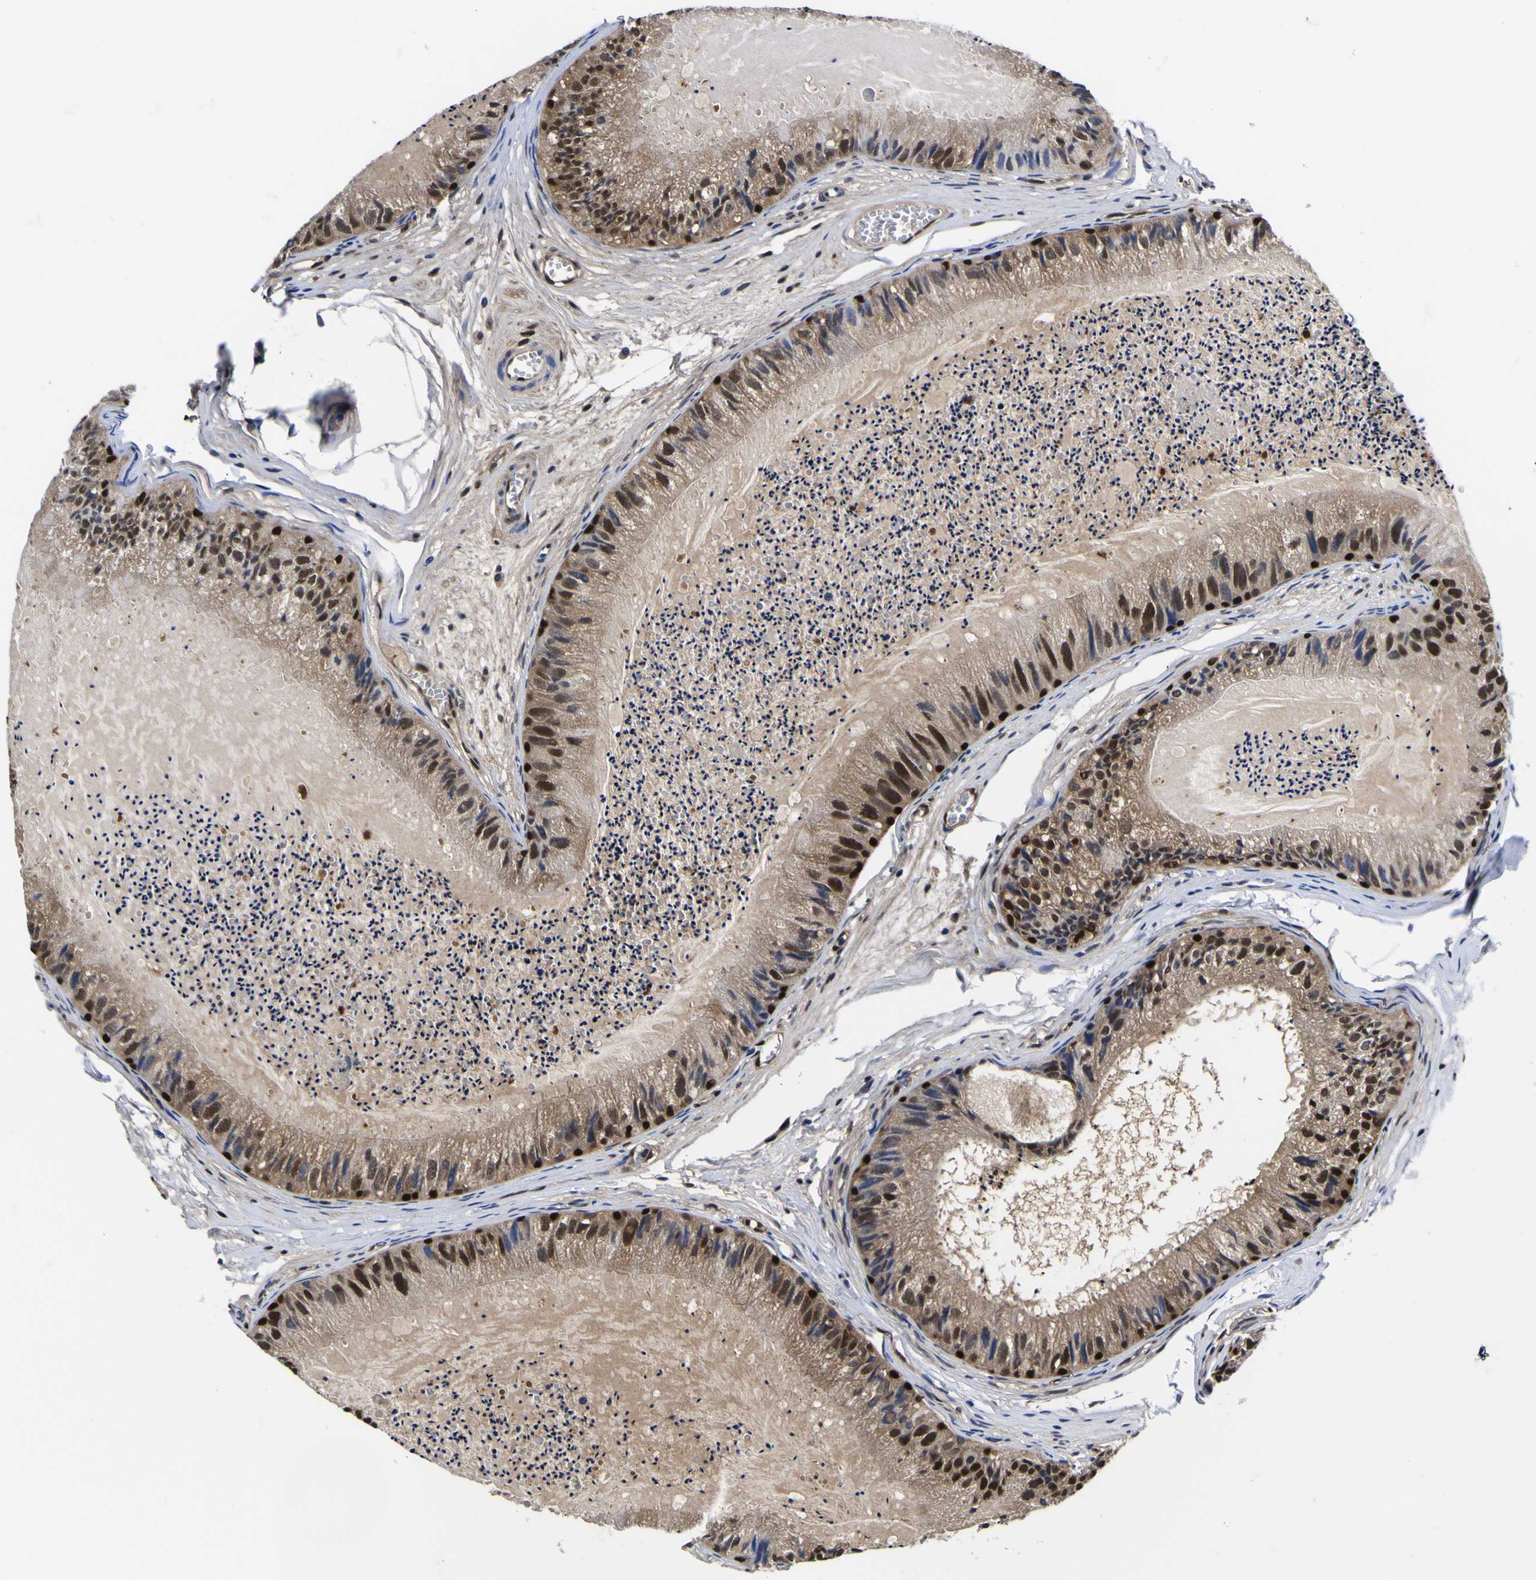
{"staining": {"intensity": "strong", "quantity": "25%-75%", "location": "cytoplasmic/membranous,nuclear"}, "tissue": "epididymis", "cell_type": "Glandular cells", "image_type": "normal", "snomed": [{"axis": "morphology", "description": "Normal tissue, NOS"}, {"axis": "topography", "description": "Epididymis"}], "caption": "Immunohistochemical staining of benign human epididymis exhibits strong cytoplasmic/membranous,nuclear protein expression in approximately 25%-75% of glandular cells. Nuclei are stained in blue.", "gene": "FAM110B", "patient": {"sex": "male", "age": 31}}